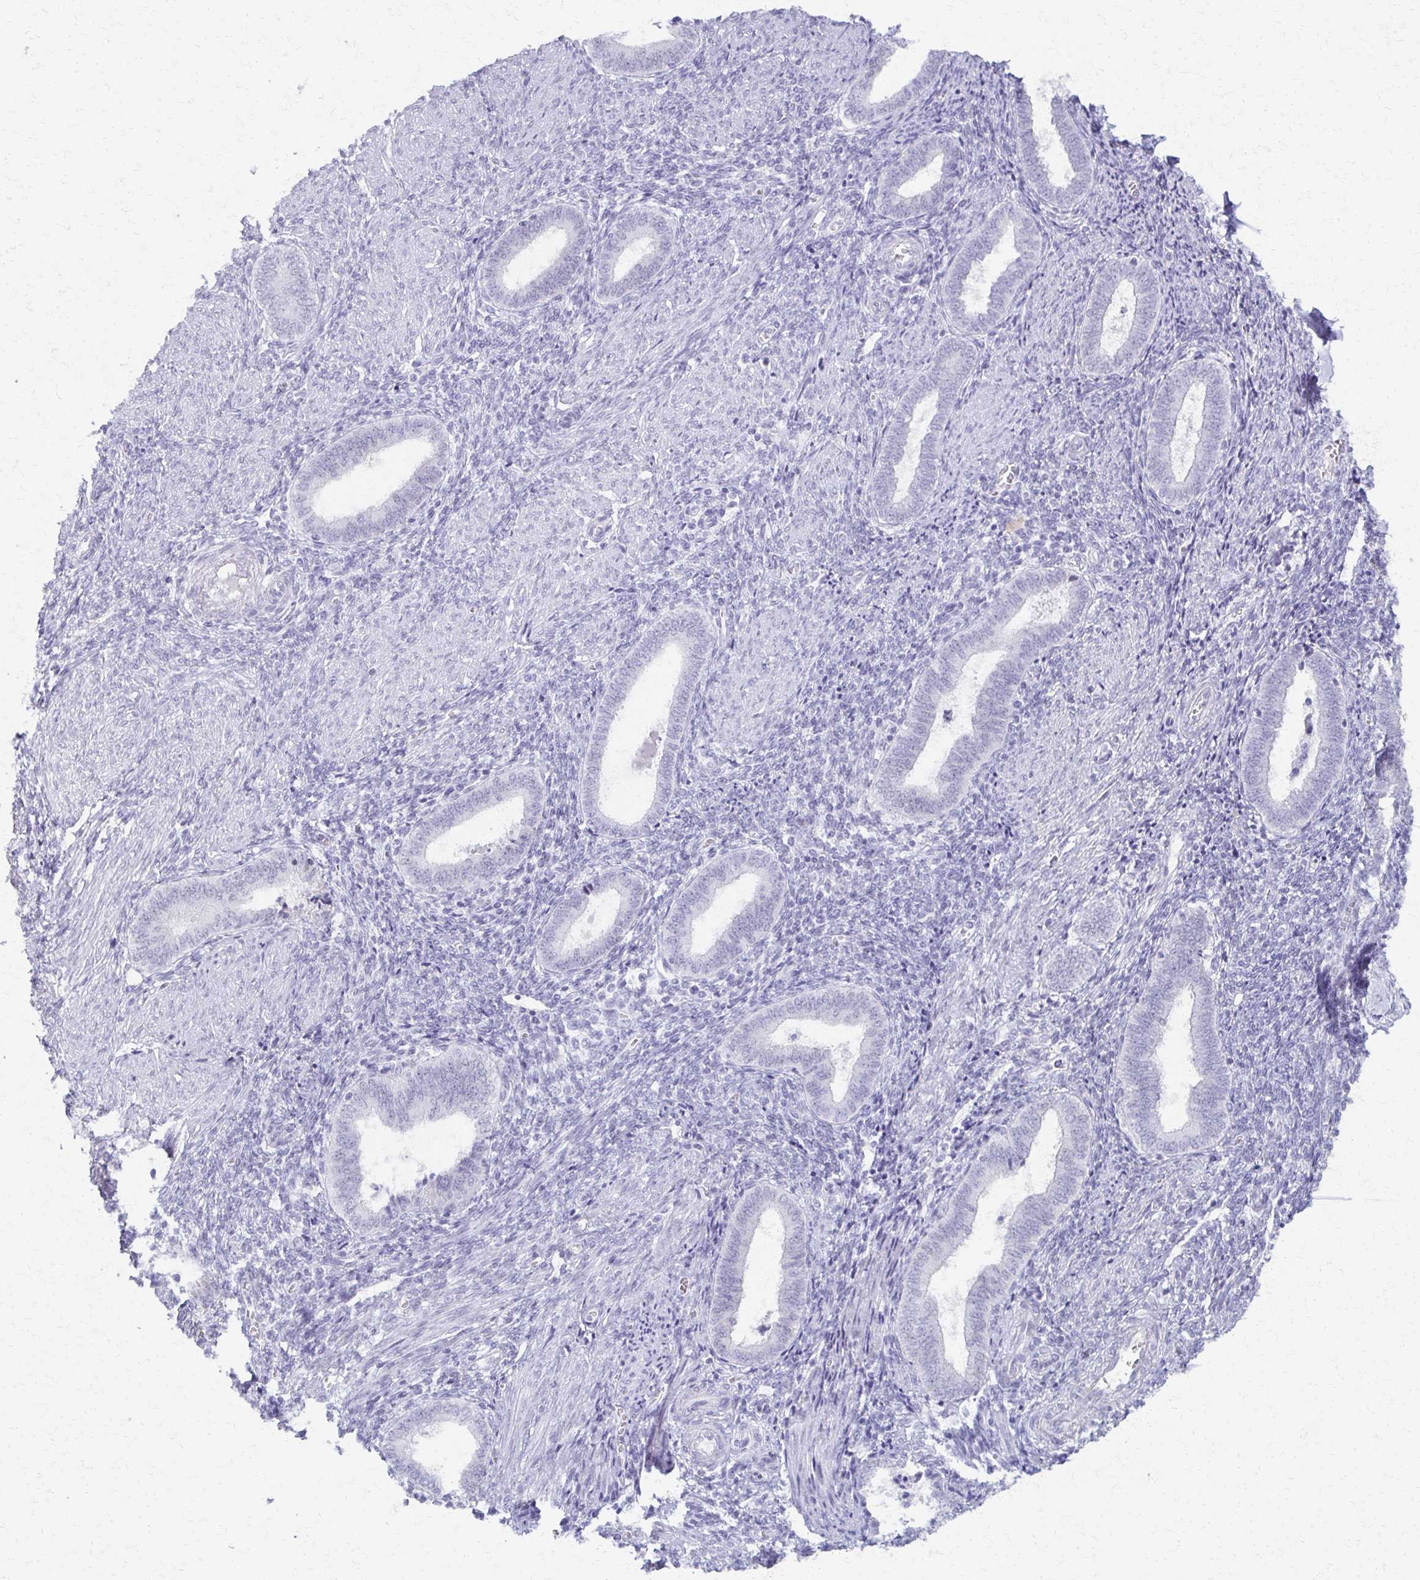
{"staining": {"intensity": "negative", "quantity": "none", "location": "none"}, "tissue": "endometrium", "cell_type": "Cells in endometrial stroma", "image_type": "normal", "snomed": [{"axis": "morphology", "description": "Normal tissue, NOS"}, {"axis": "topography", "description": "Endometrium"}], "caption": "Immunohistochemical staining of unremarkable endometrium reveals no significant staining in cells in endometrial stroma.", "gene": "MORC4", "patient": {"sex": "female", "age": 42}}